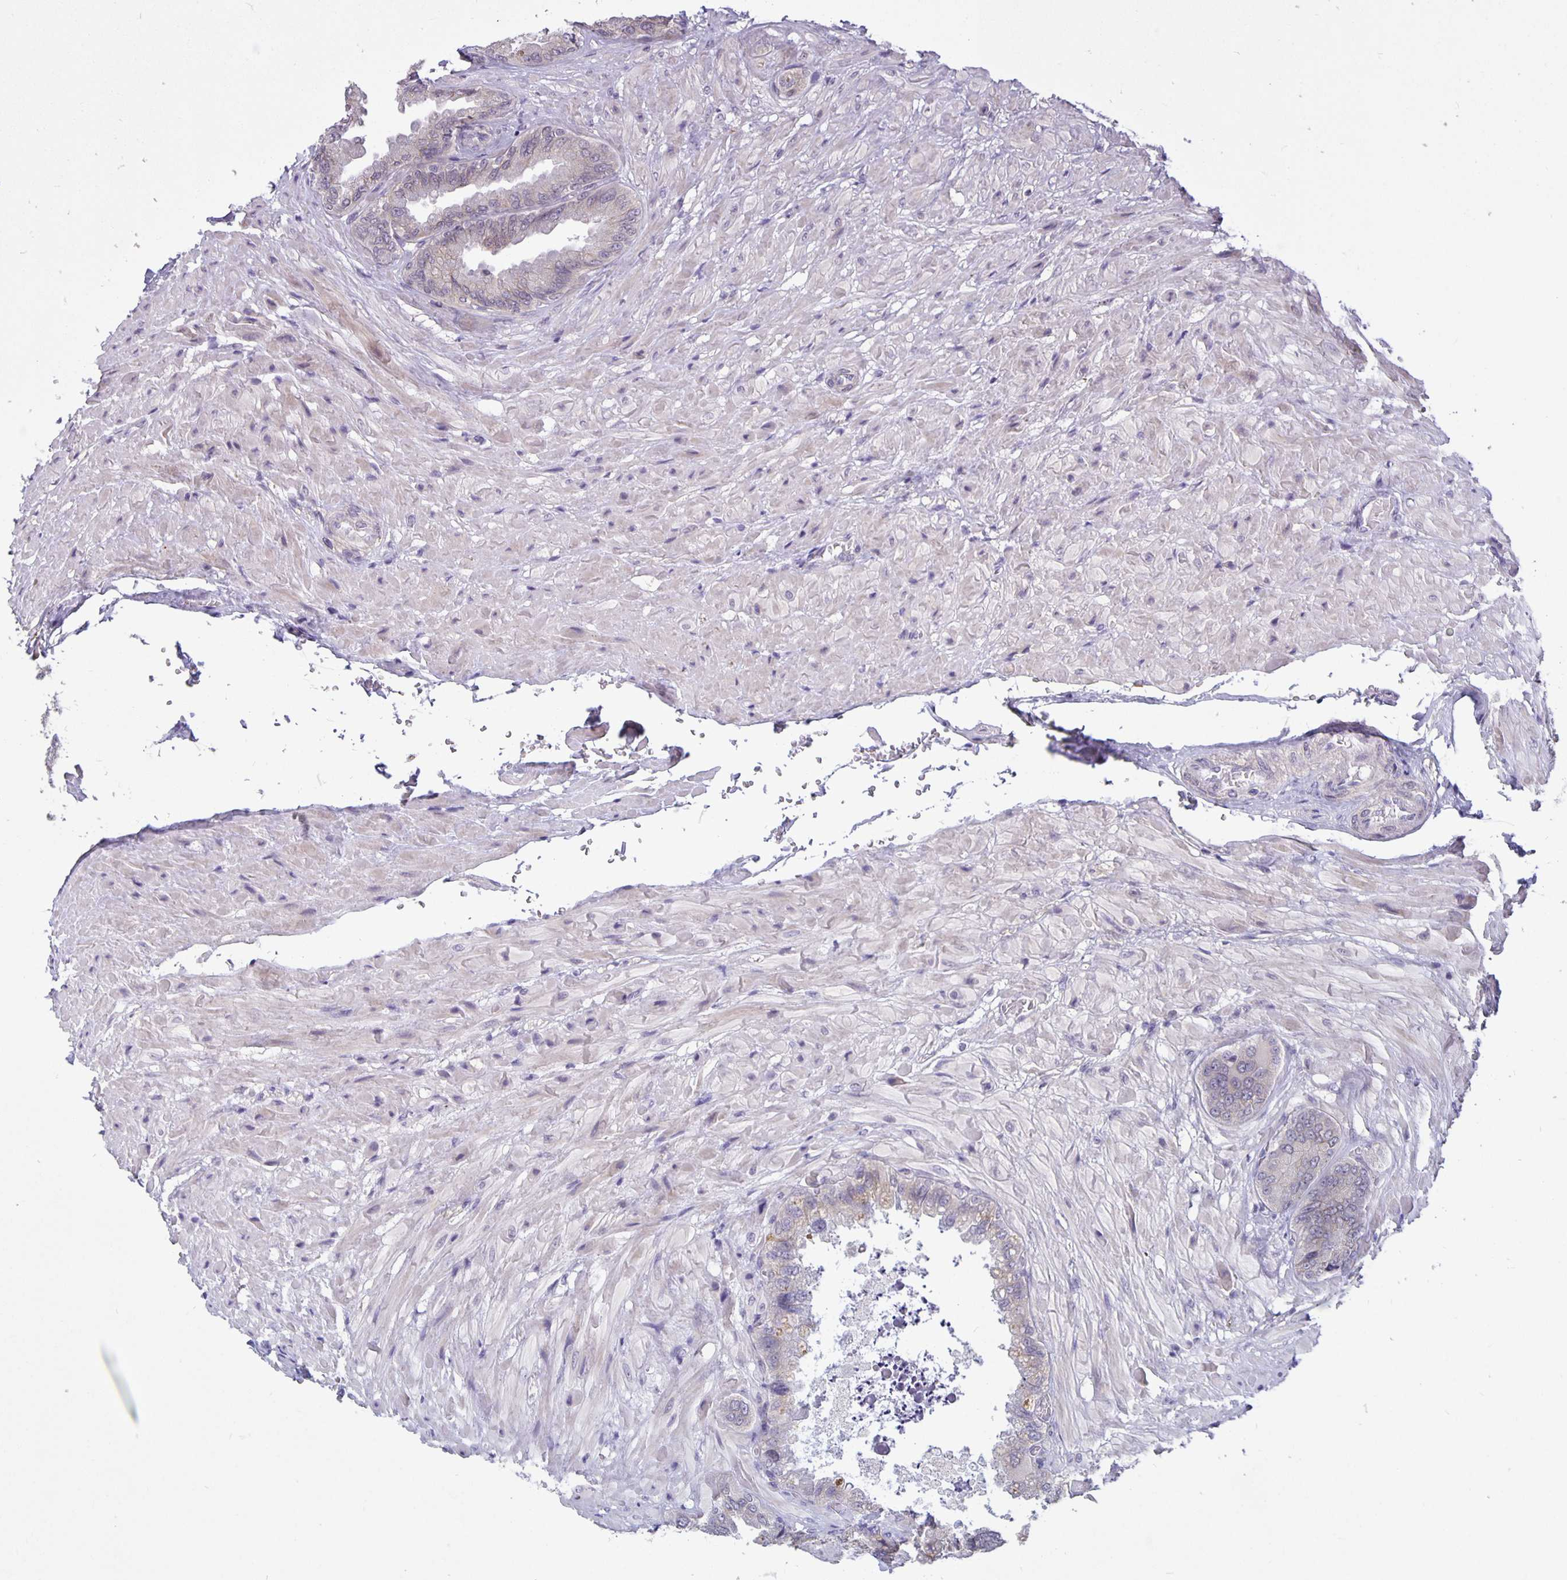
{"staining": {"intensity": "weak", "quantity": "25%-75%", "location": "cytoplasmic/membranous"}, "tissue": "seminal vesicle", "cell_type": "Glandular cells", "image_type": "normal", "snomed": [{"axis": "morphology", "description": "Normal tissue, NOS"}, {"axis": "topography", "description": "Seminal veicle"}], "caption": "A high-resolution image shows immunohistochemistry (IHC) staining of benign seminal vesicle, which demonstrates weak cytoplasmic/membranous positivity in about 25%-75% of glandular cells.", "gene": "ARVCF", "patient": {"sex": "male", "age": 68}}